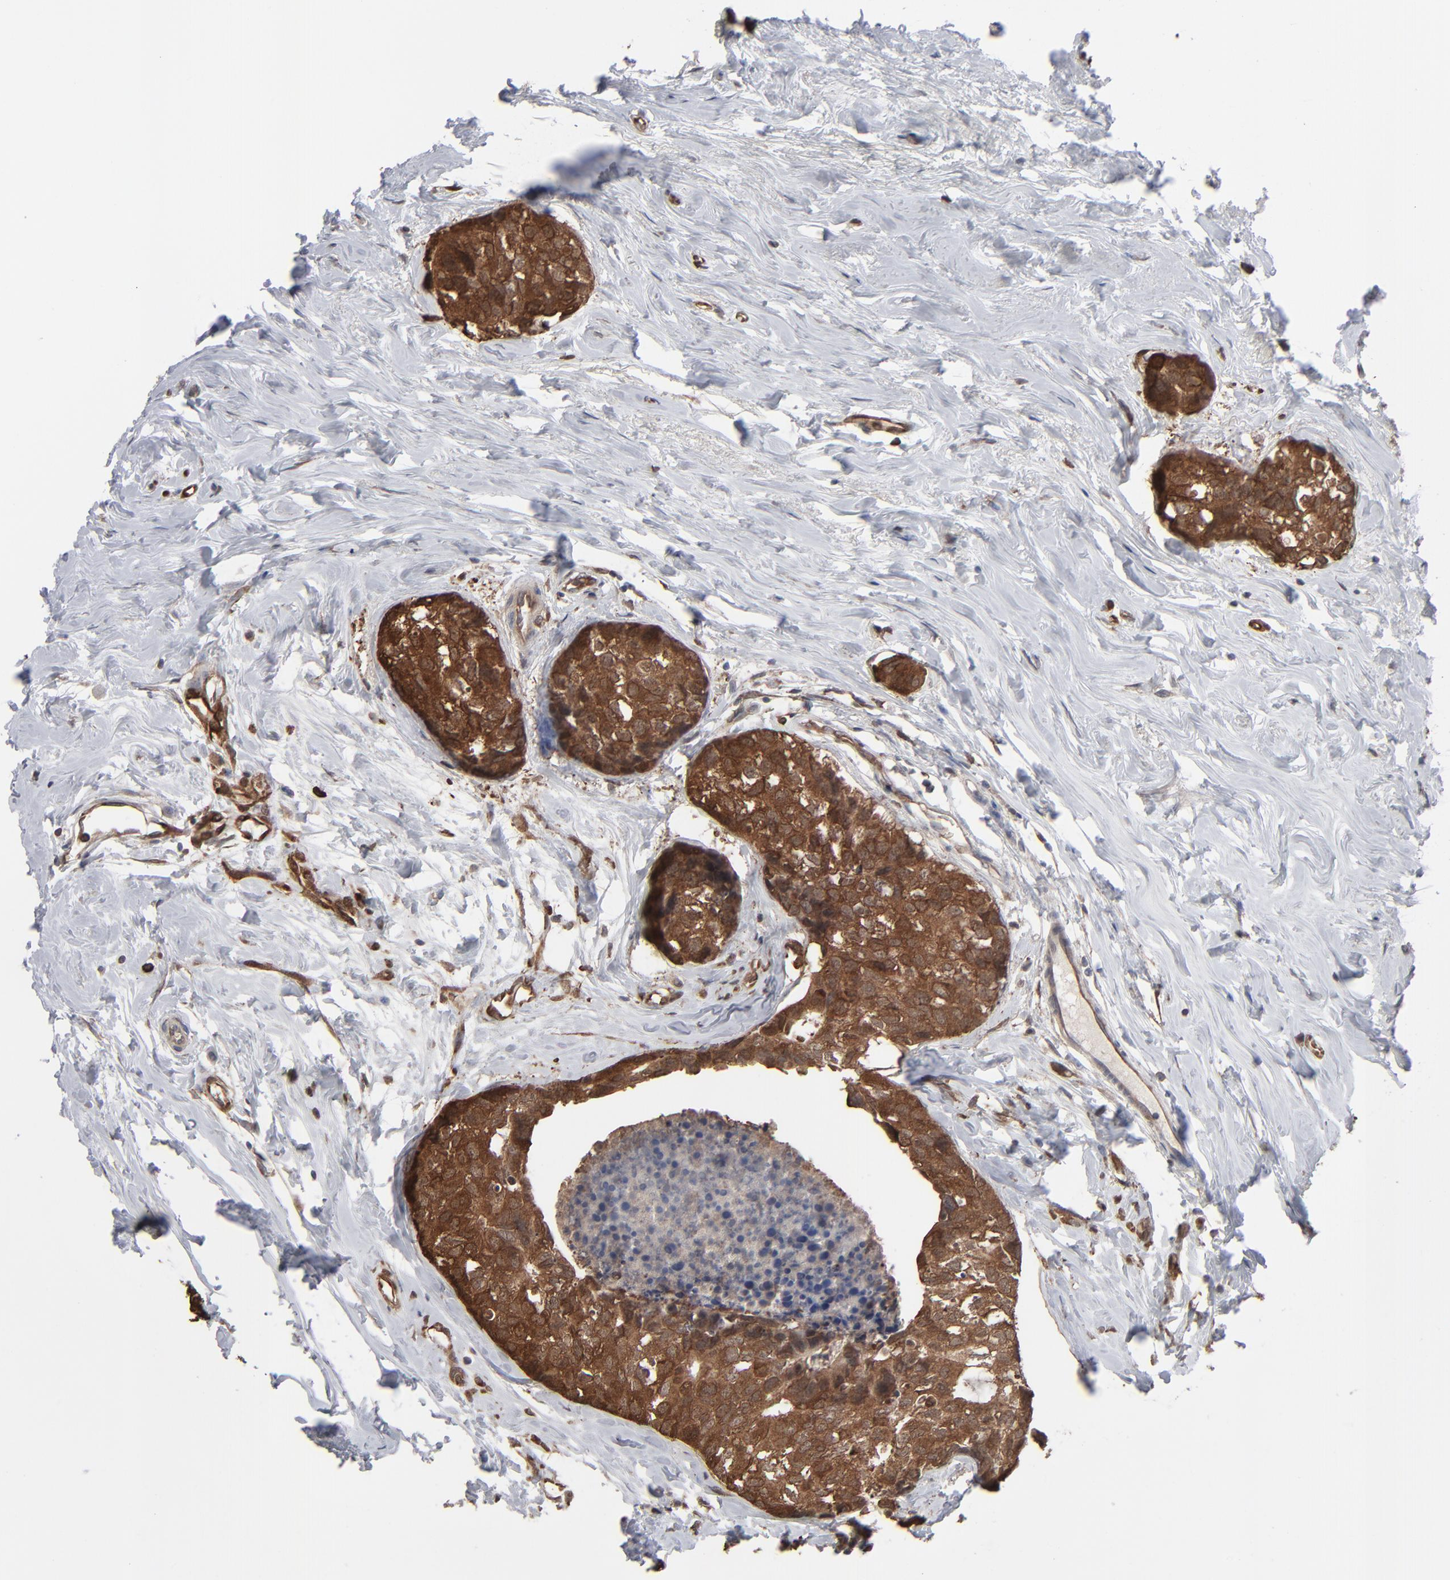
{"staining": {"intensity": "strong", "quantity": ">75%", "location": "cytoplasmic/membranous,nuclear"}, "tissue": "breast cancer", "cell_type": "Tumor cells", "image_type": "cancer", "snomed": [{"axis": "morphology", "description": "Normal tissue, NOS"}, {"axis": "morphology", "description": "Duct carcinoma"}, {"axis": "topography", "description": "Breast"}], "caption": "A brown stain shows strong cytoplasmic/membranous and nuclear positivity of a protein in human invasive ductal carcinoma (breast) tumor cells.", "gene": "NME1-NME2", "patient": {"sex": "female", "age": 50}}